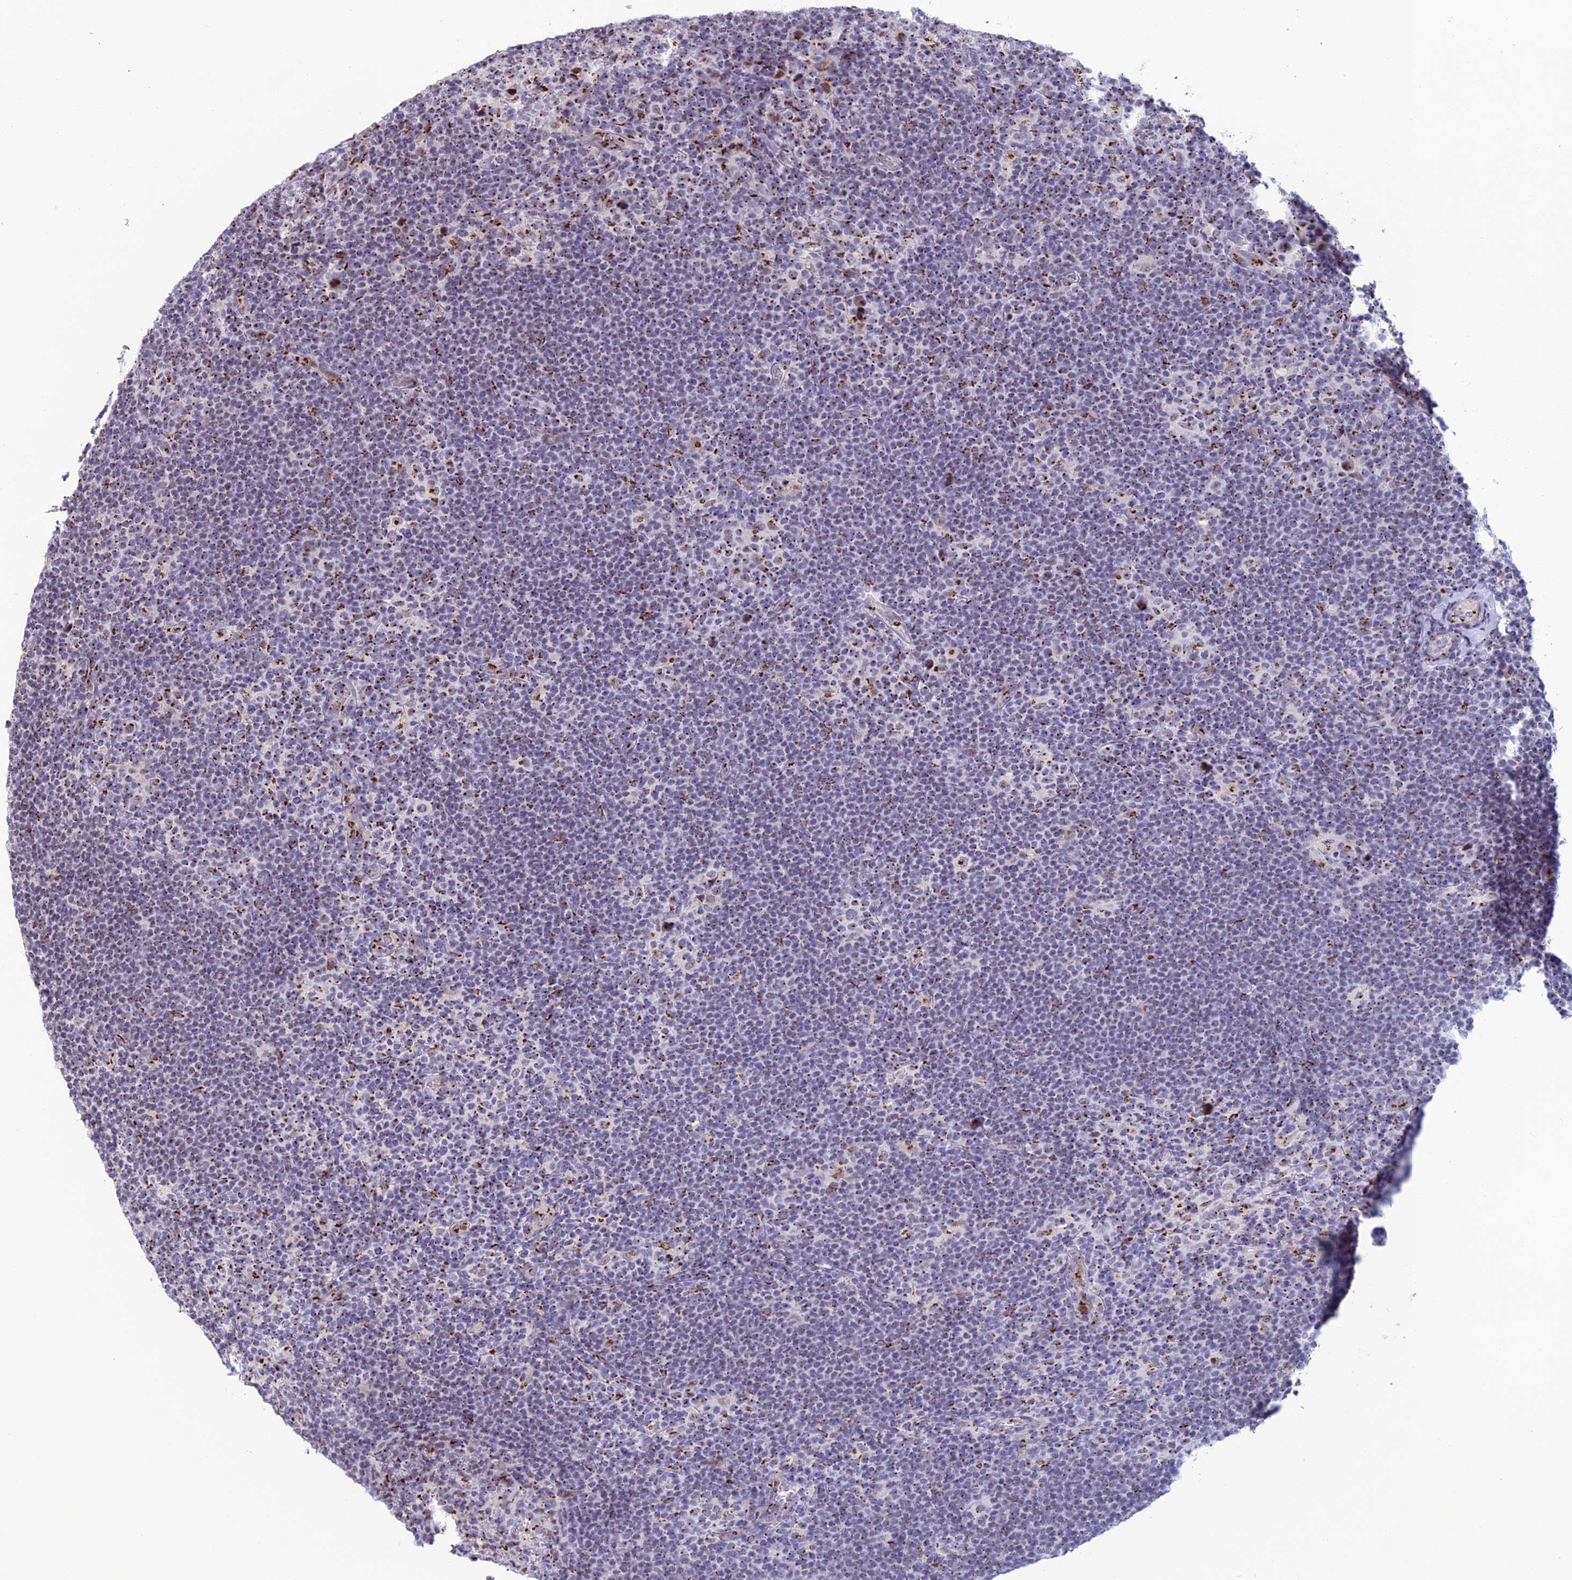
{"staining": {"intensity": "strong", "quantity": "<25%", "location": "cytoplasmic/membranous"}, "tissue": "lymphoma", "cell_type": "Tumor cells", "image_type": "cancer", "snomed": [{"axis": "morphology", "description": "Hodgkin's disease, NOS"}, {"axis": "topography", "description": "Lymph node"}], "caption": "Protein expression analysis of human Hodgkin's disease reveals strong cytoplasmic/membranous staining in about <25% of tumor cells.", "gene": "PLEKHA4", "patient": {"sex": "female", "age": 57}}